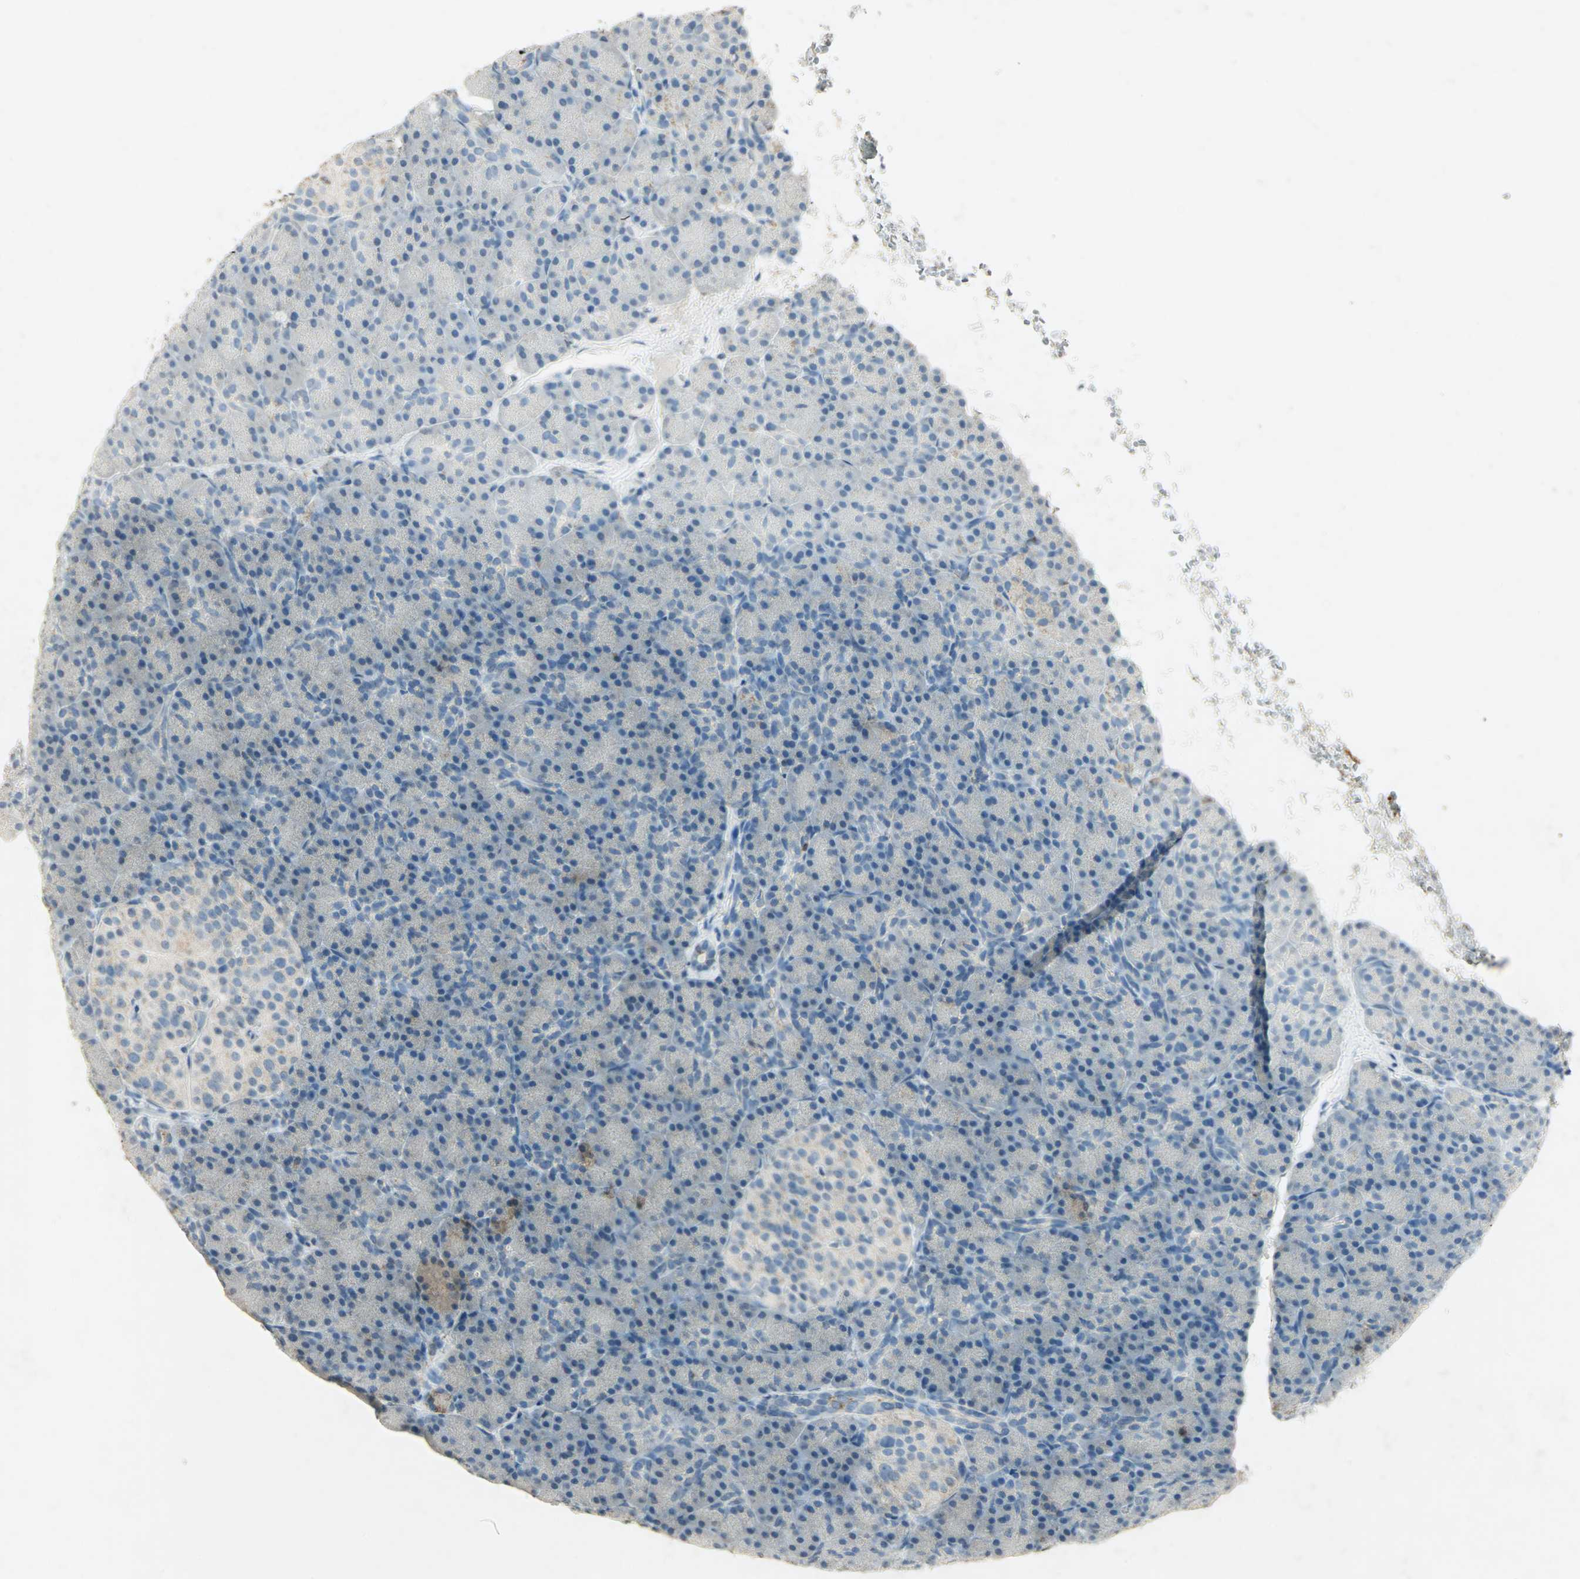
{"staining": {"intensity": "strong", "quantity": "25%-75%", "location": "cytoplasmic/membranous"}, "tissue": "pancreas", "cell_type": "Exocrine glandular cells", "image_type": "normal", "snomed": [{"axis": "morphology", "description": "Normal tissue, NOS"}, {"axis": "topography", "description": "Pancreas"}], "caption": "An IHC micrograph of normal tissue is shown. Protein staining in brown highlights strong cytoplasmic/membranous positivity in pancreas within exocrine glandular cells.", "gene": "CAMK2B", "patient": {"sex": "female", "age": 43}}